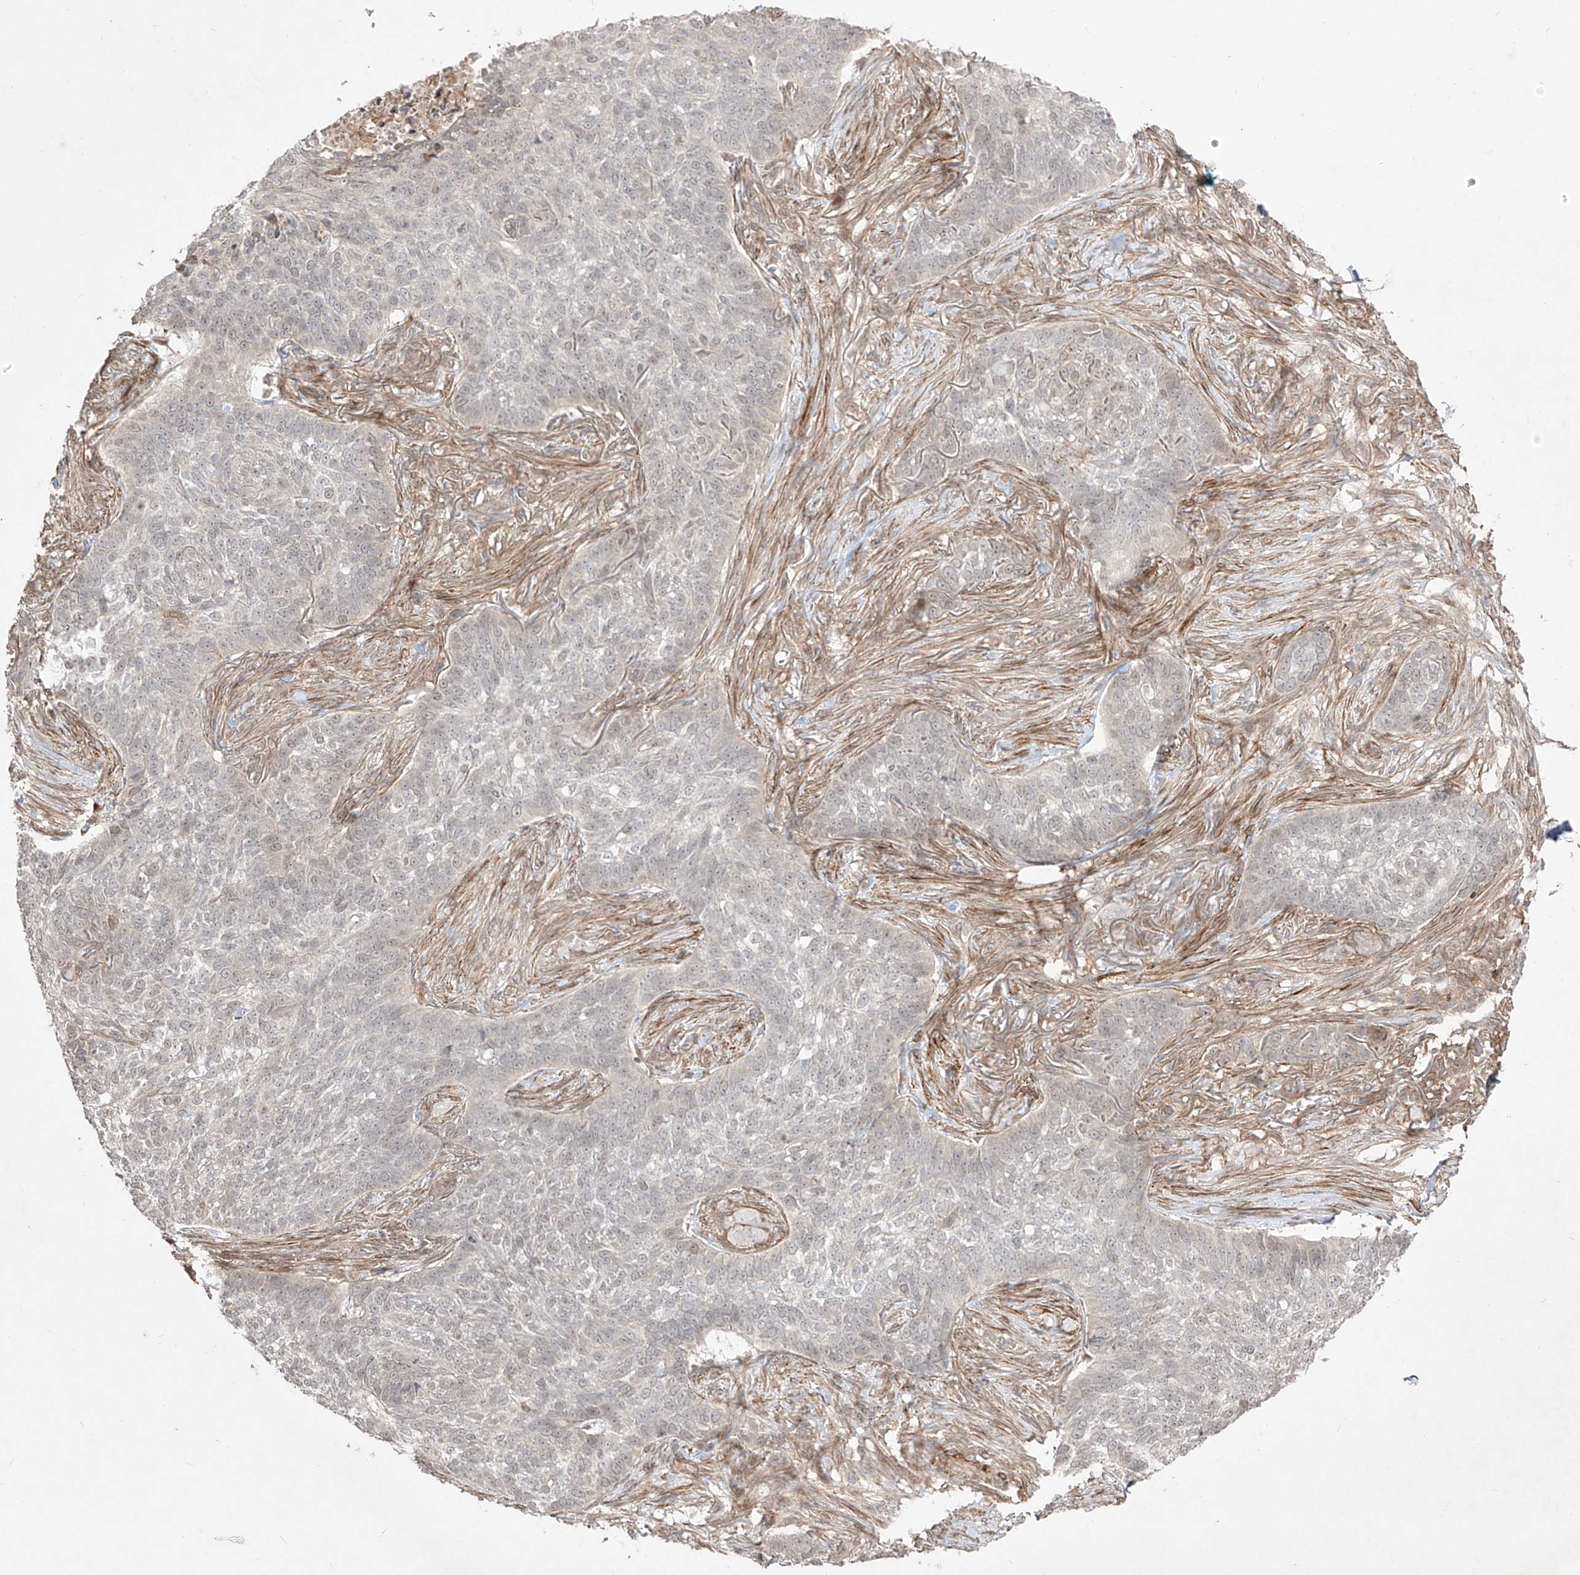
{"staining": {"intensity": "negative", "quantity": "none", "location": "none"}, "tissue": "skin cancer", "cell_type": "Tumor cells", "image_type": "cancer", "snomed": [{"axis": "morphology", "description": "Basal cell carcinoma"}, {"axis": "topography", "description": "Skin"}], "caption": "Tumor cells show no significant expression in skin basal cell carcinoma. (IHC, brightfield microscopy, high magnification).", "gene": "KDM1B", "patient": {"sex": "male", "age": 85}}